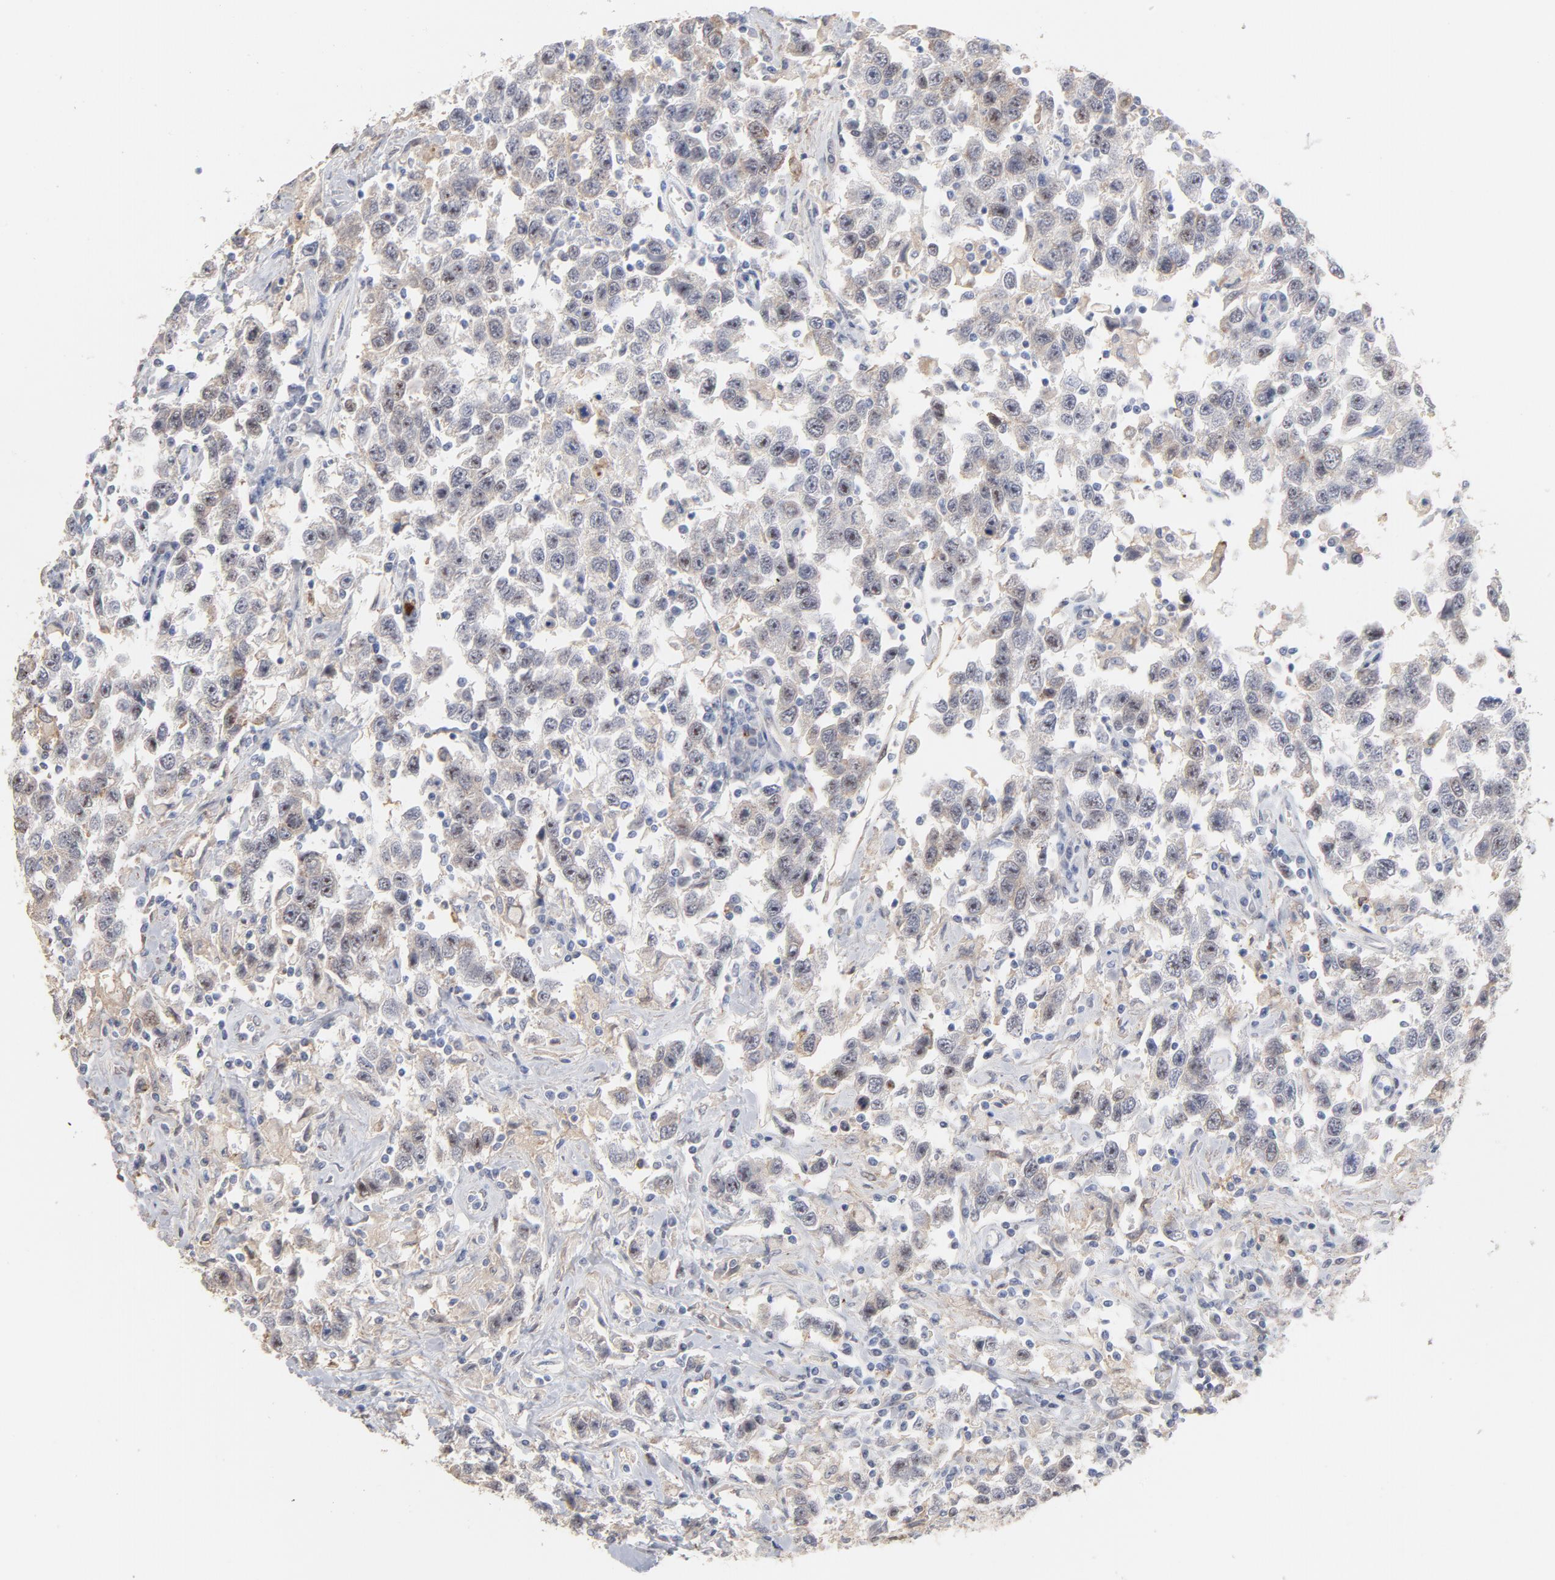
{"staining": {"intensity": "moderate", "quantity": "25%-75%", "location": "cytoplasmic/membranous,nuclear"}, "tissue": "testis cancer", "cell_type": "Tumor cells", "image_type": "cancer", "snomed": [{"axis": "morphology", "description": "Seminoma, NOS"}, {"axis": "topography", "description": "Testis"}], "caption": "A brown stain labels moderate cytoplasmic/membranous and nuclear positivity of a protein in testis cancer tumor cells.", "gene": "PNMA1", "patient": {"sex": "male", "age": 41}}